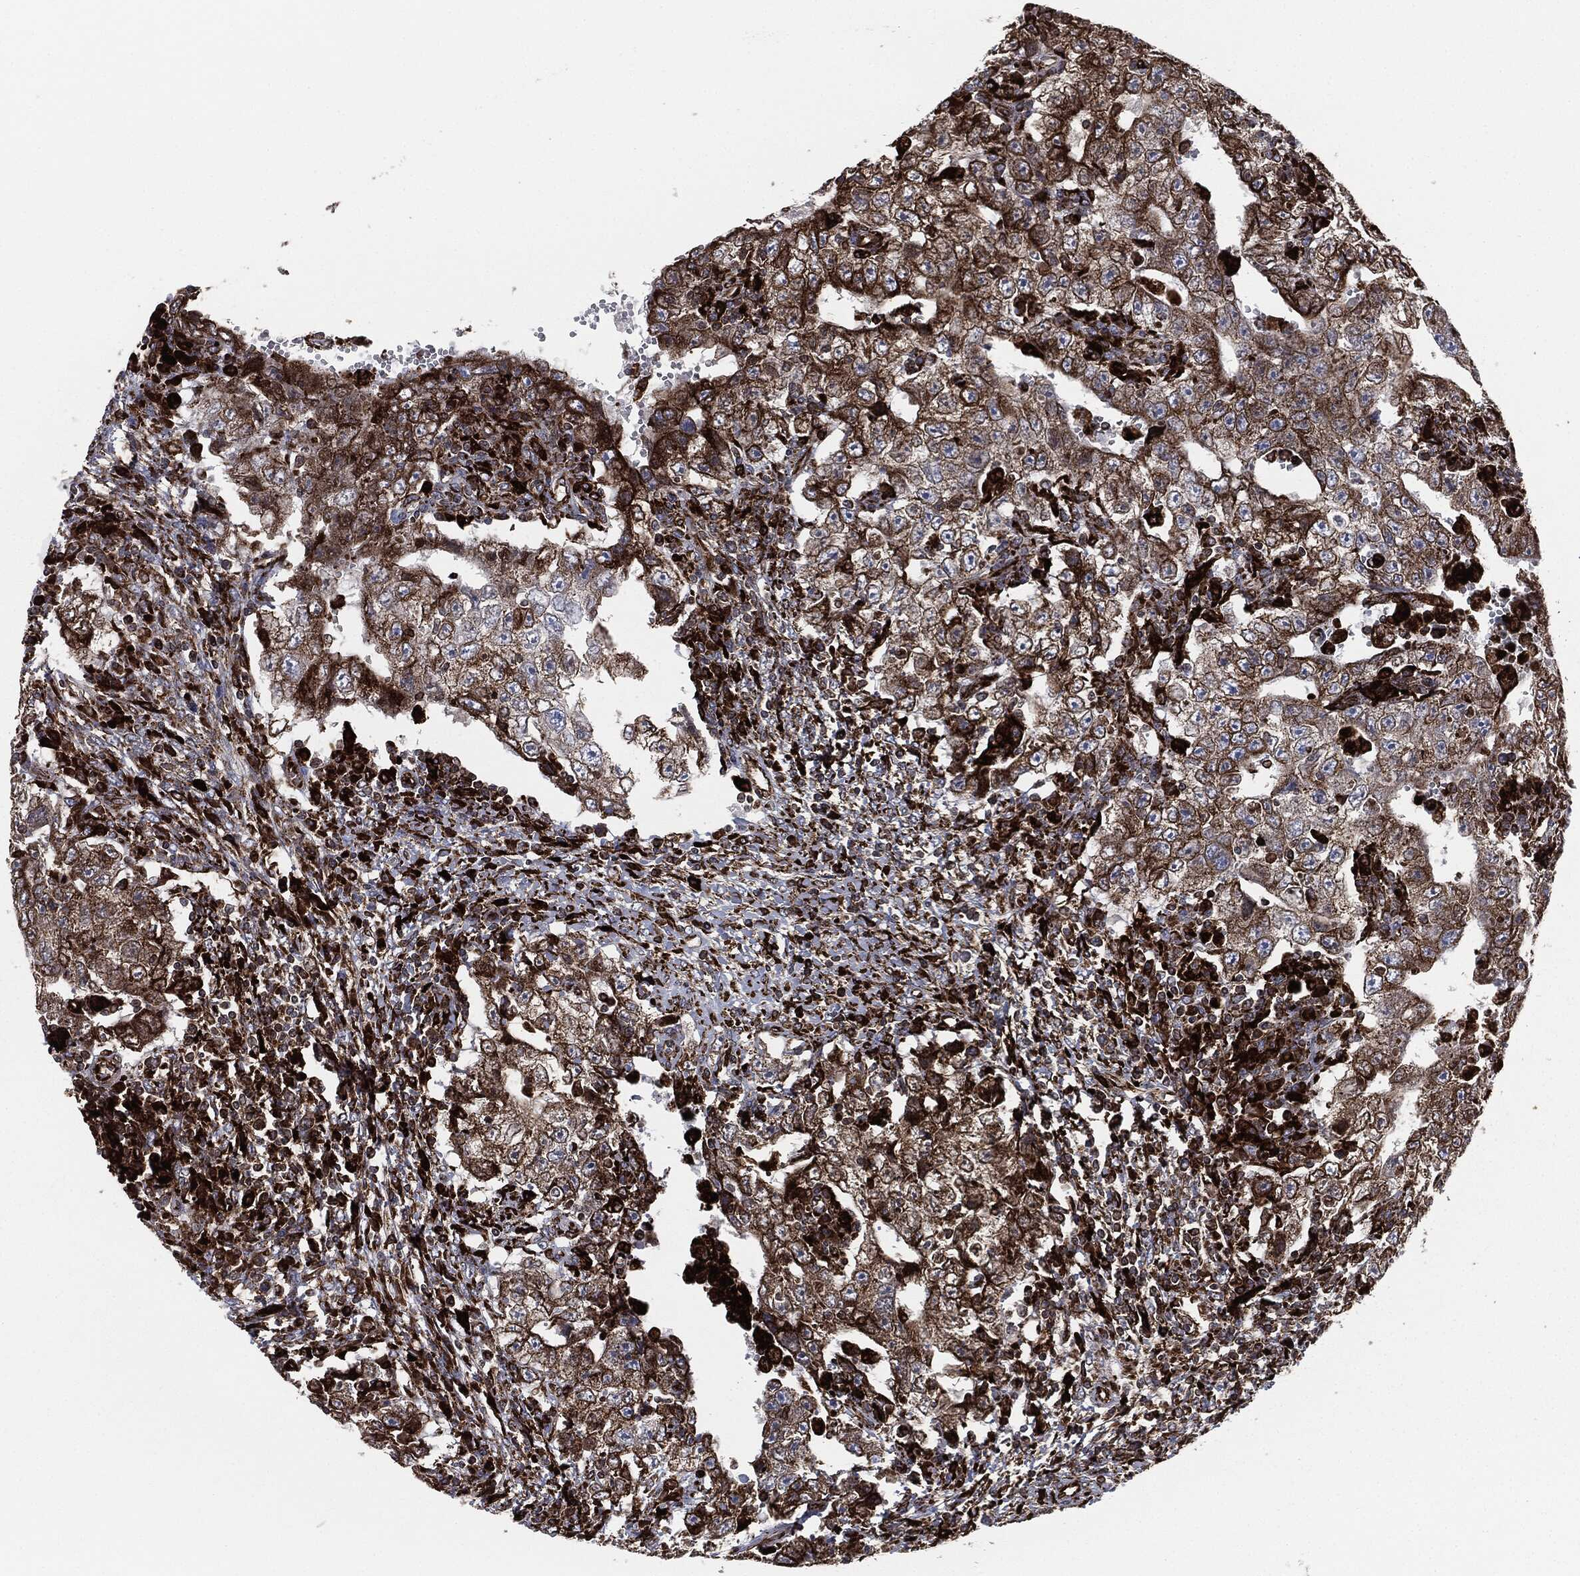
{"staining": {"intensity": "strong", "quantity": ">75%", "location": "cytoplasmic/membranous"}, "tissue": "testis cancer", "cell_type": "Tumor cells", "image_type": "cancer", "snomed": [{"axis": "morphology", "description": "Carcinoma, Embryonal, NOS"}, {"axis": "topography", "description": "Testis"}], "caption": "Testis embryonal carcinoma stained with IHC exhibits strong cytoplasmic/membranous staining in about >75% of tumor cells. (DAB (3,3'-diaminobenzidine) IHC, brown staining for protein, blue staining for nuclei).", "gene": "CALR", "patient": {"sex": "male", "age": 26}}